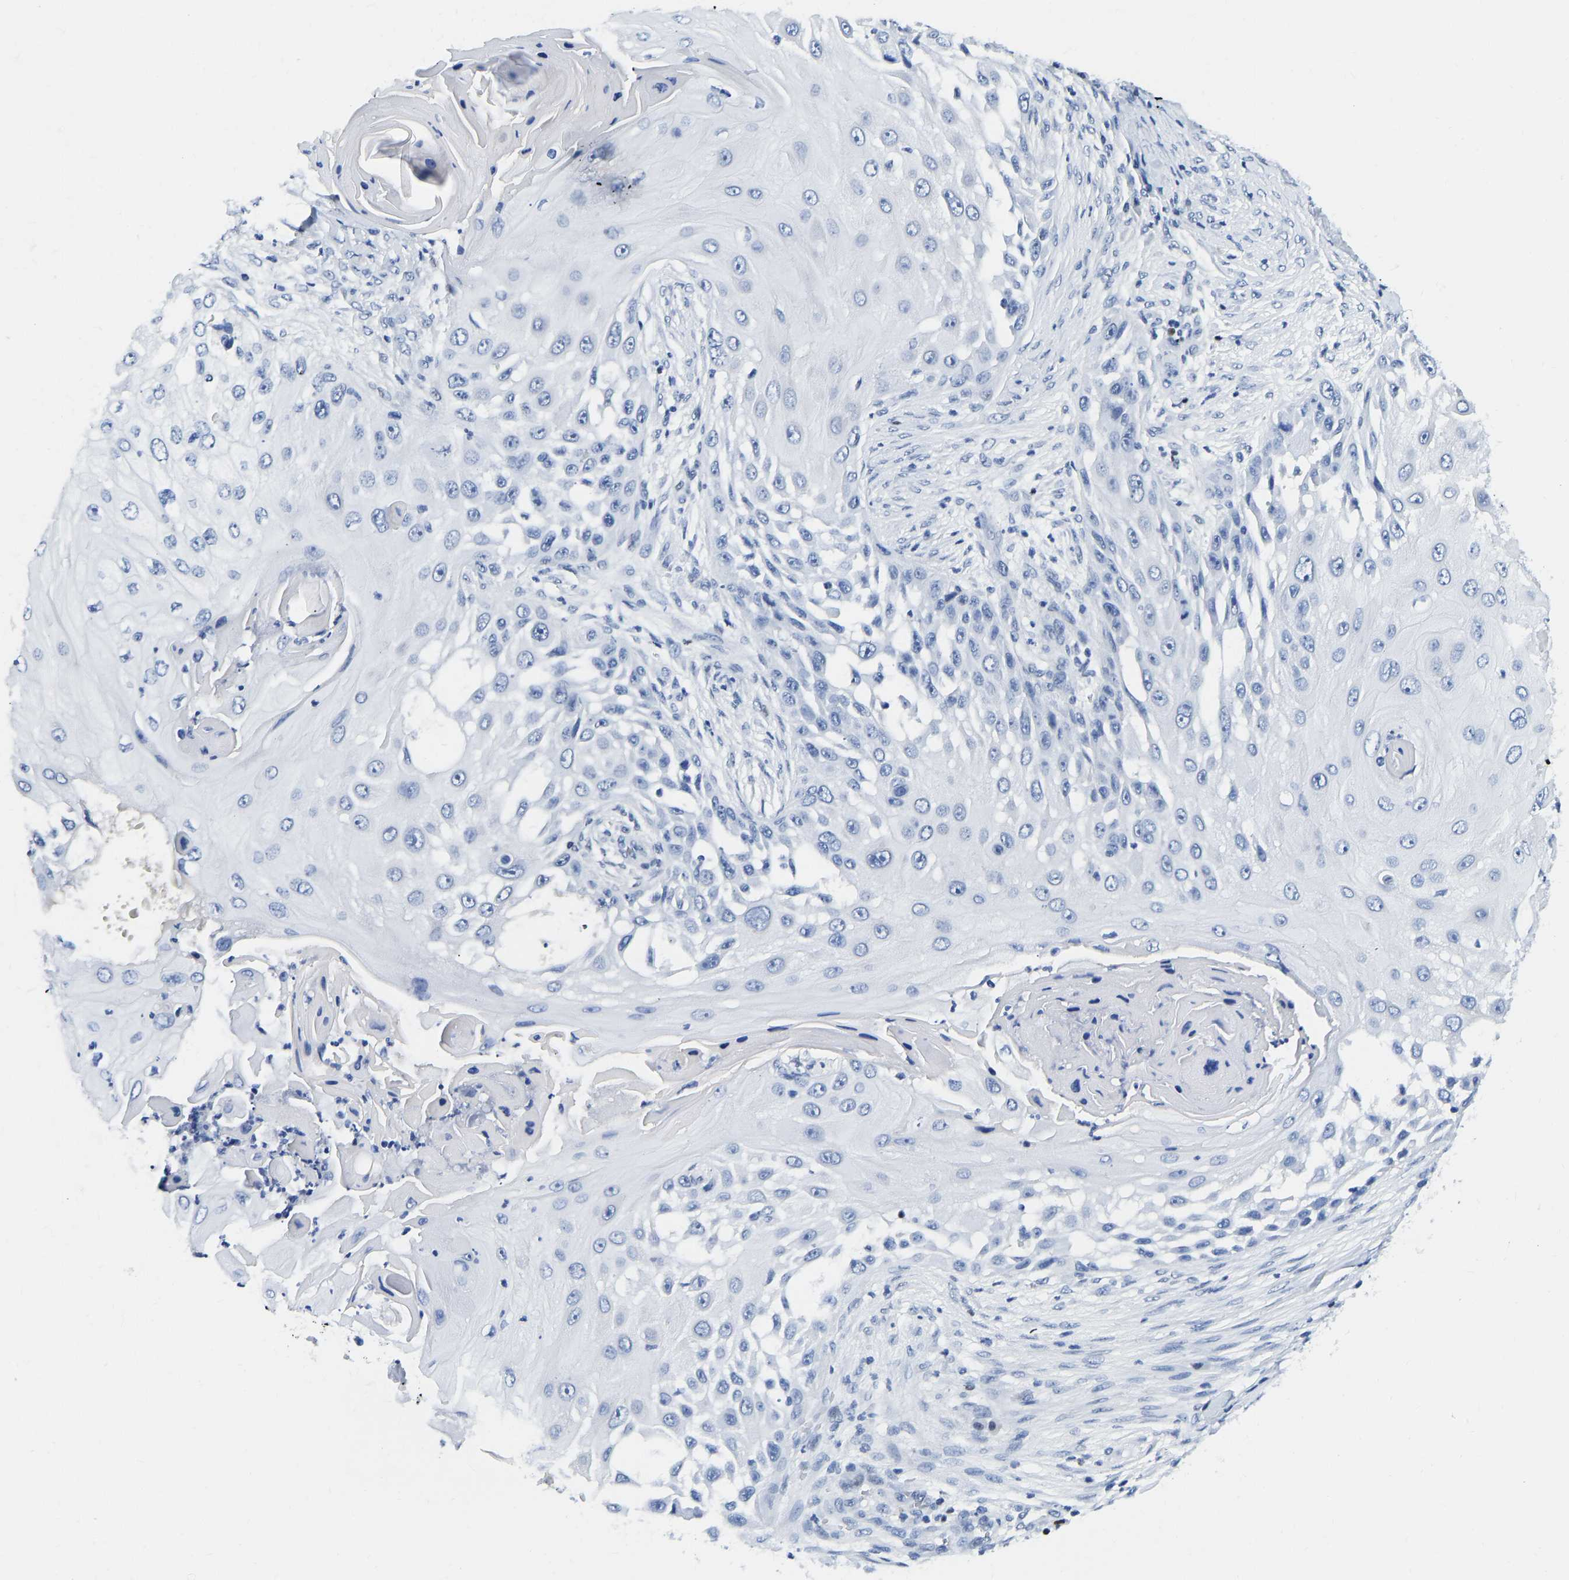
{"staining": {"intensity": "negative", "quantity": "none", "location": "none"}, "tissue": "skin cancer", "cell_type": "Tumor cells", "image_type": "cancer", "snomed": [{"axis": "morphology", "description": "Squamous cell carcinoma, NOS"}, {"axis": "topography", "description": "Skin"}], "caption": "A high-resolution image shows immunohistochemistry (IHC) staining of skin cancer (squamous cell carcinoma), which shows no significant positivity in tumor cells. Brightfield microscopy of IHC stained with DAB (brown) and hematoxylin (blue), captured at high magnification.", "gene": "TCF7", "patient": {"sex": "female", "age": 44}}